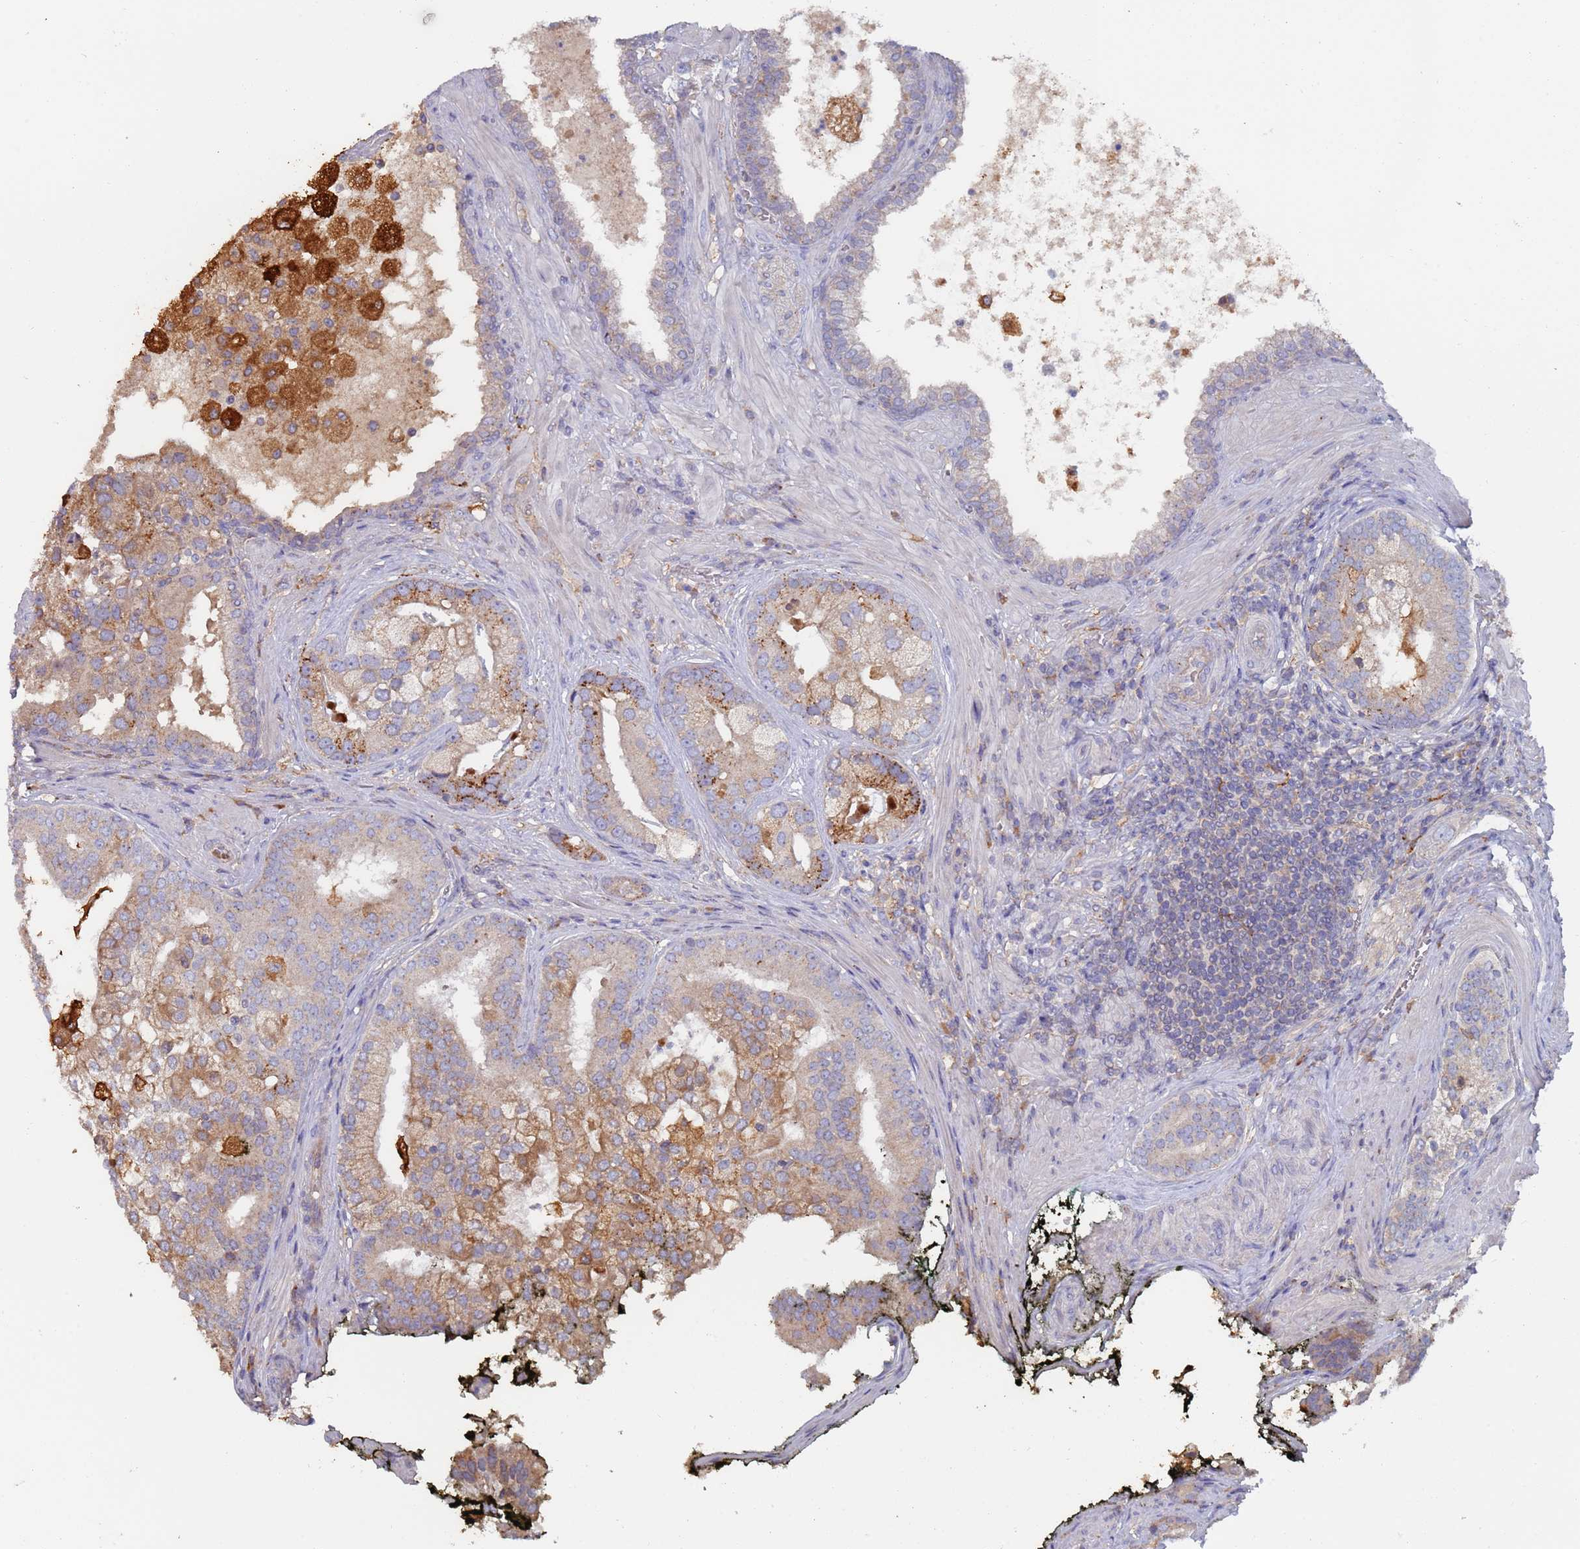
{"staining": {"intensity": "weak", "quantity": "25%-75%", "location": "cytoplasmic/membranous"}, "tissue": "prostate cancer", "cell_type": "Tumor cells", "image_type": "cancer", "snomed": [{"axis": "morphology", "description": "Adenocarcinoma, High grade"}, {"axis": "topography", "description": "Prostate"}], "caption": "IHC micrograph of human high-grade adenocarcinoma (prostate) stained for a protein (brown), which shows low levels of weak cytoplasmic/membranous positivity in about 25%-75% of tumor cells.", "gene": "MALRD1", "patient": {"sex": "male", "age": 55}}